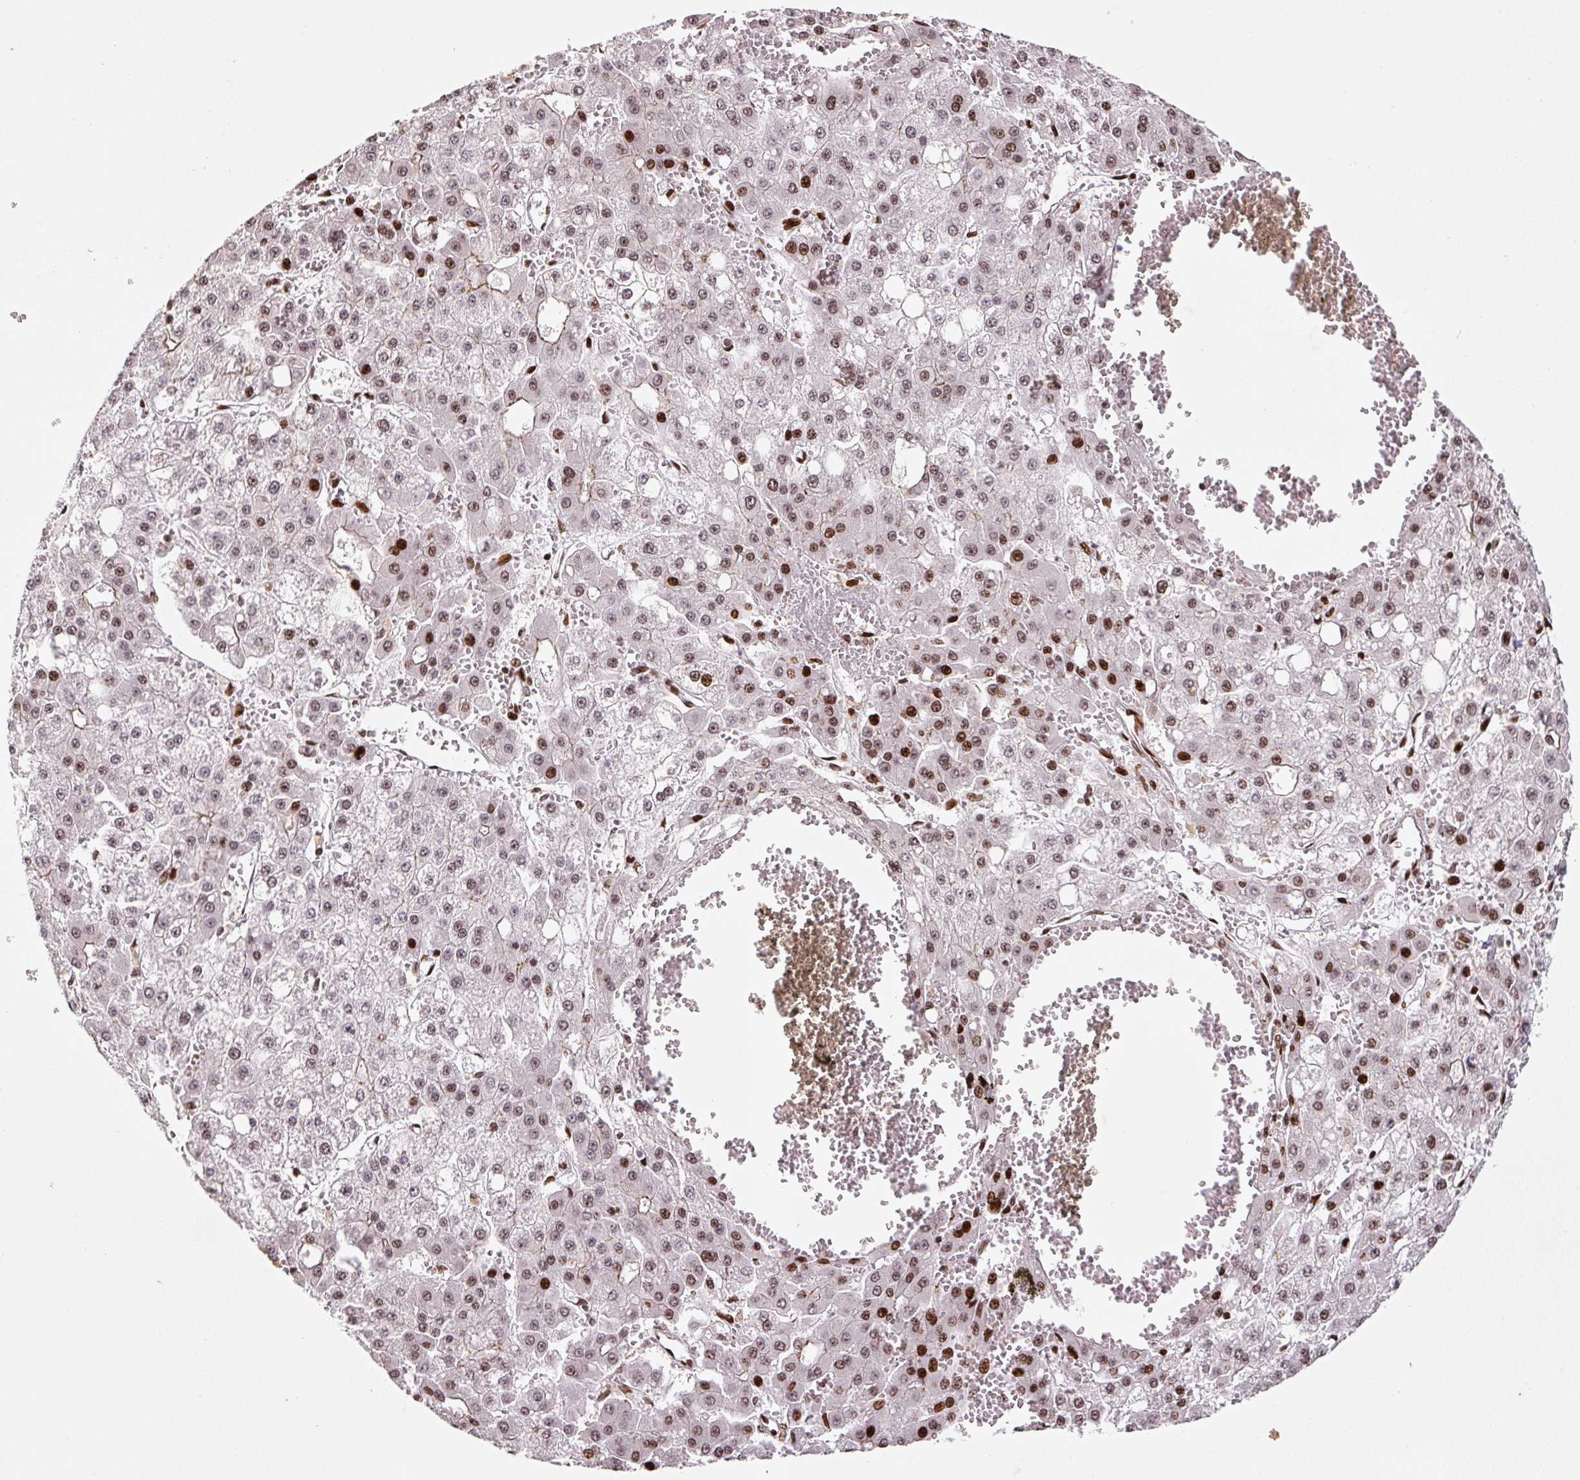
{"staining": {"intensity": "strong", "quantity": ">75%", "location": "nuclear"}, "tissue": "liver cancer", "cell_type": "Tumor cells", "image_type": "cancer", "snomed": [{"axis": "morphology", "description": "Carcinoma, Hepatocellular, NOS"}, {"axis": "topography", "description": "Liver"}], "caption": "This histopathology image demonstrates liver hepatocellular carcinoma stained with immunohistochemistry to label a protein in brown. The nuclear of tumor cells show strong positivity for the protein. Nuclei are counter-stained blue.", "gene": "PYDC2", "patient": {"sex": "male", "age": 47}}